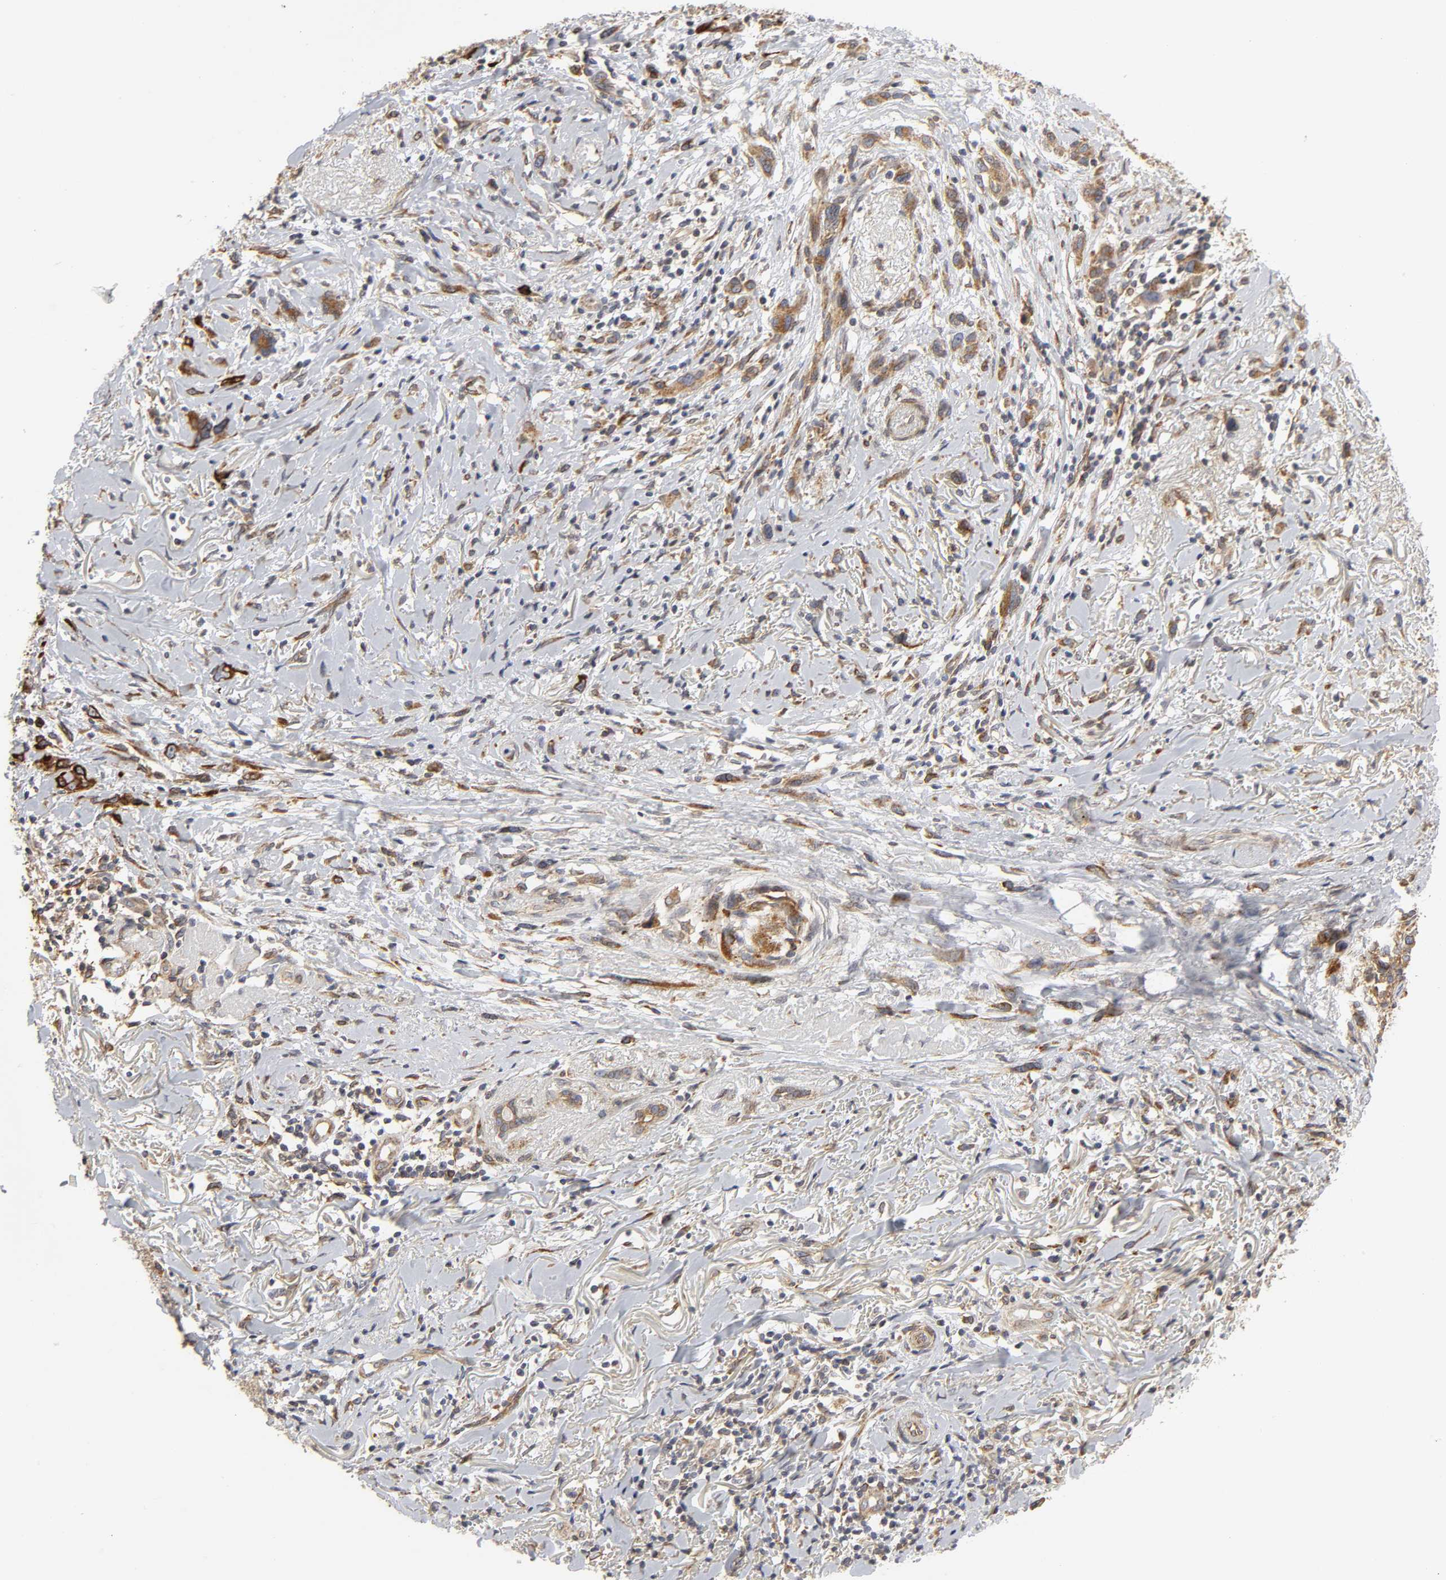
{"staining": {"intensity": "moderate", "quantity": ">75%", "location": "cytoplasmic/membranous"}, "tissue": "melanoma", "cell_type": "Tumor cells", "image_type": "cancer", "snomed": [{"axis": "morphology", "description": "Malignant melanoma, NOS"}, {"axis": "topography", "description": "Skin"}], "caption": "A micrograph of malignant melanoma stained for a protein exhibits moderate cytoplasmic/membranous brown staining in tumor cells.", "gene": "POR", "patient": {"sex": "male", "age": 91}}